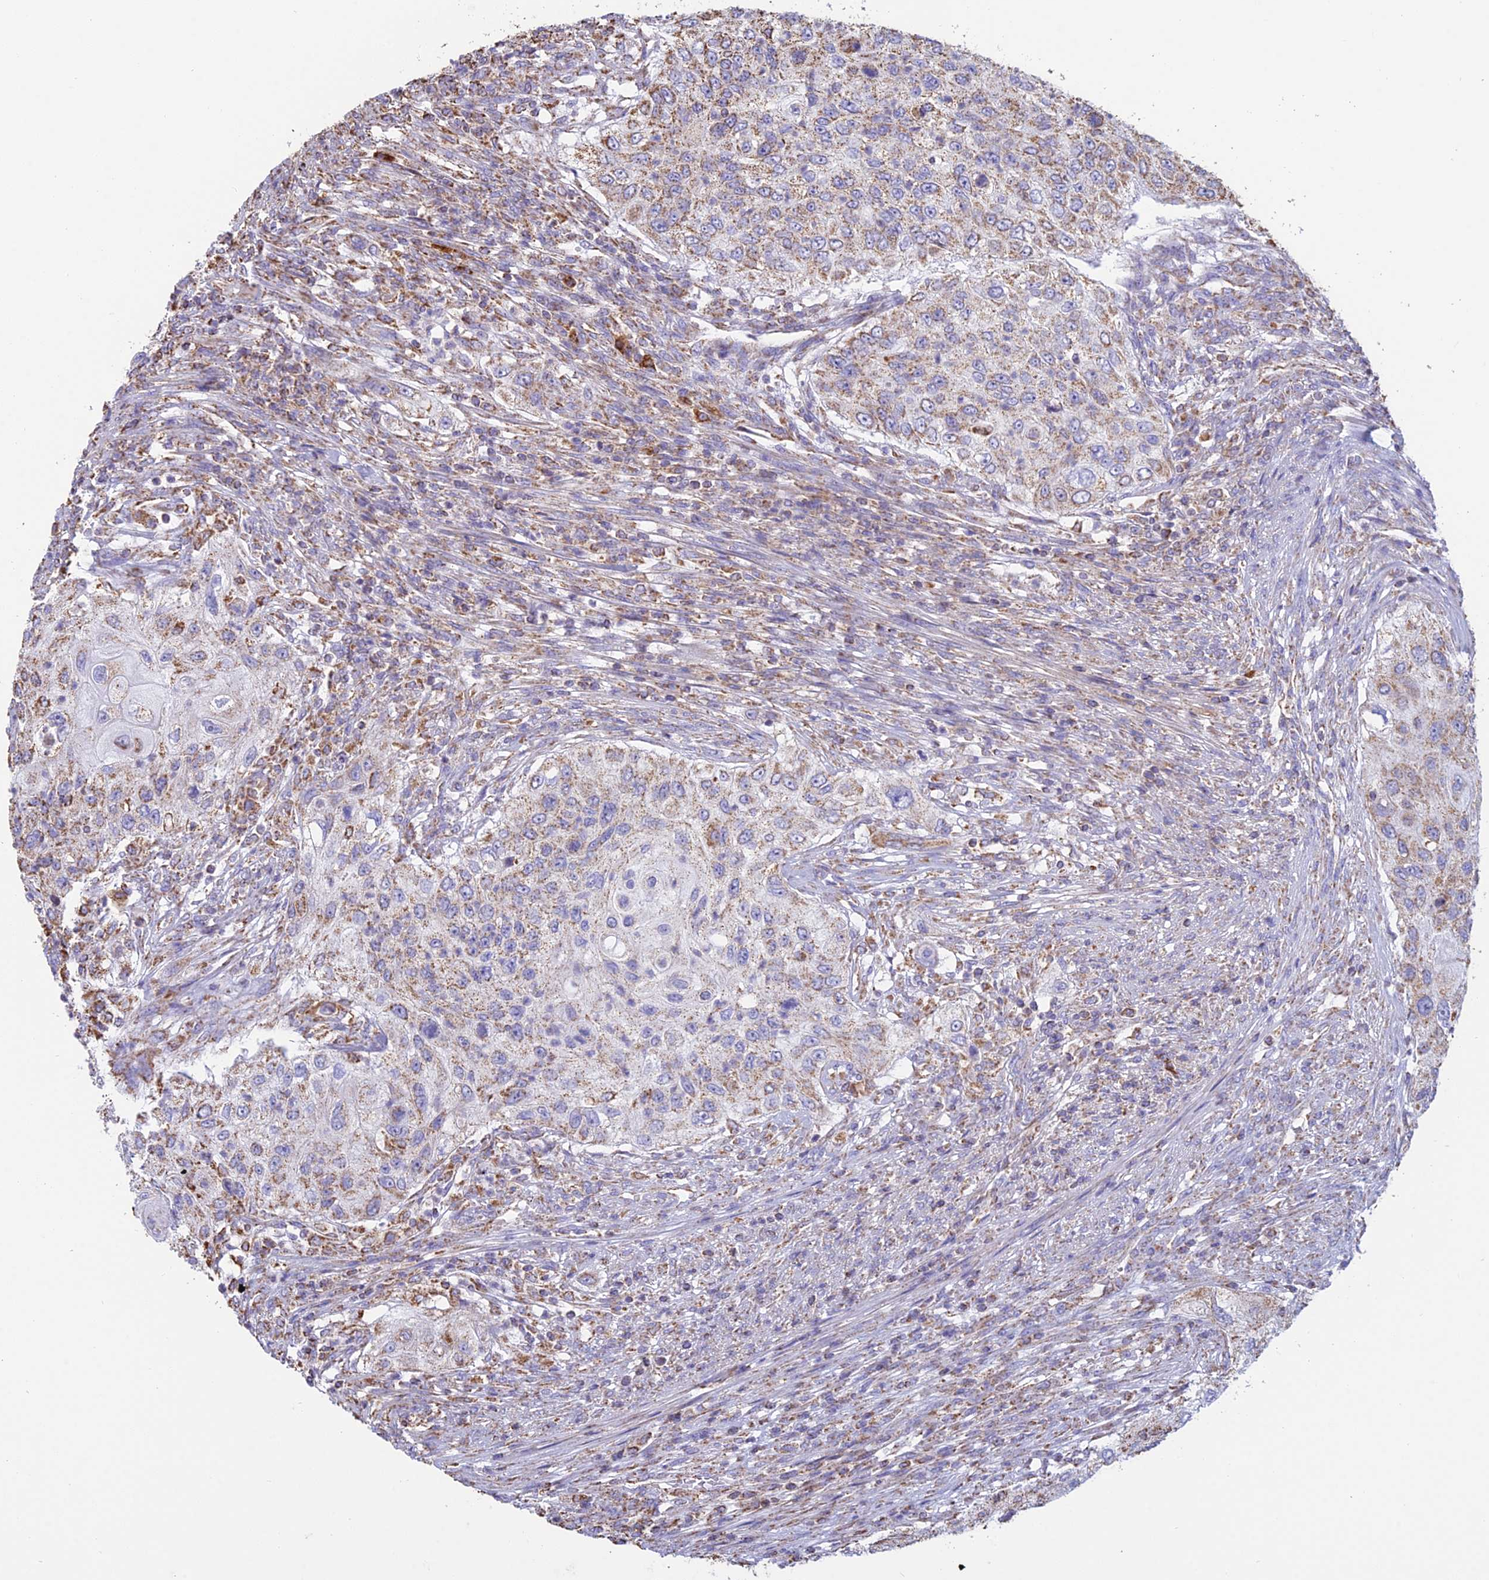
{"staining": {"intensity": "moderate", "quantity": ">75%", "location": "cytoplasmic/membranous"}, "tissue": "urothelial cancer", "cell_type": "Tumor cells", "image_type": "cancer", "snomed": [{"axis": "morphology", "description": "Urothelial carcinoma, High grade"}, {"axis": "topography", "description": "Urinary bladder"}], "caption": "The photomicrograph displays a brown stain indicating the presence of a protein in the cytoplasmic/membranous of tumor cells in urothelial cancer.", "gene": "OR2W3", "patient": {"sex": "female", "age": 60}}